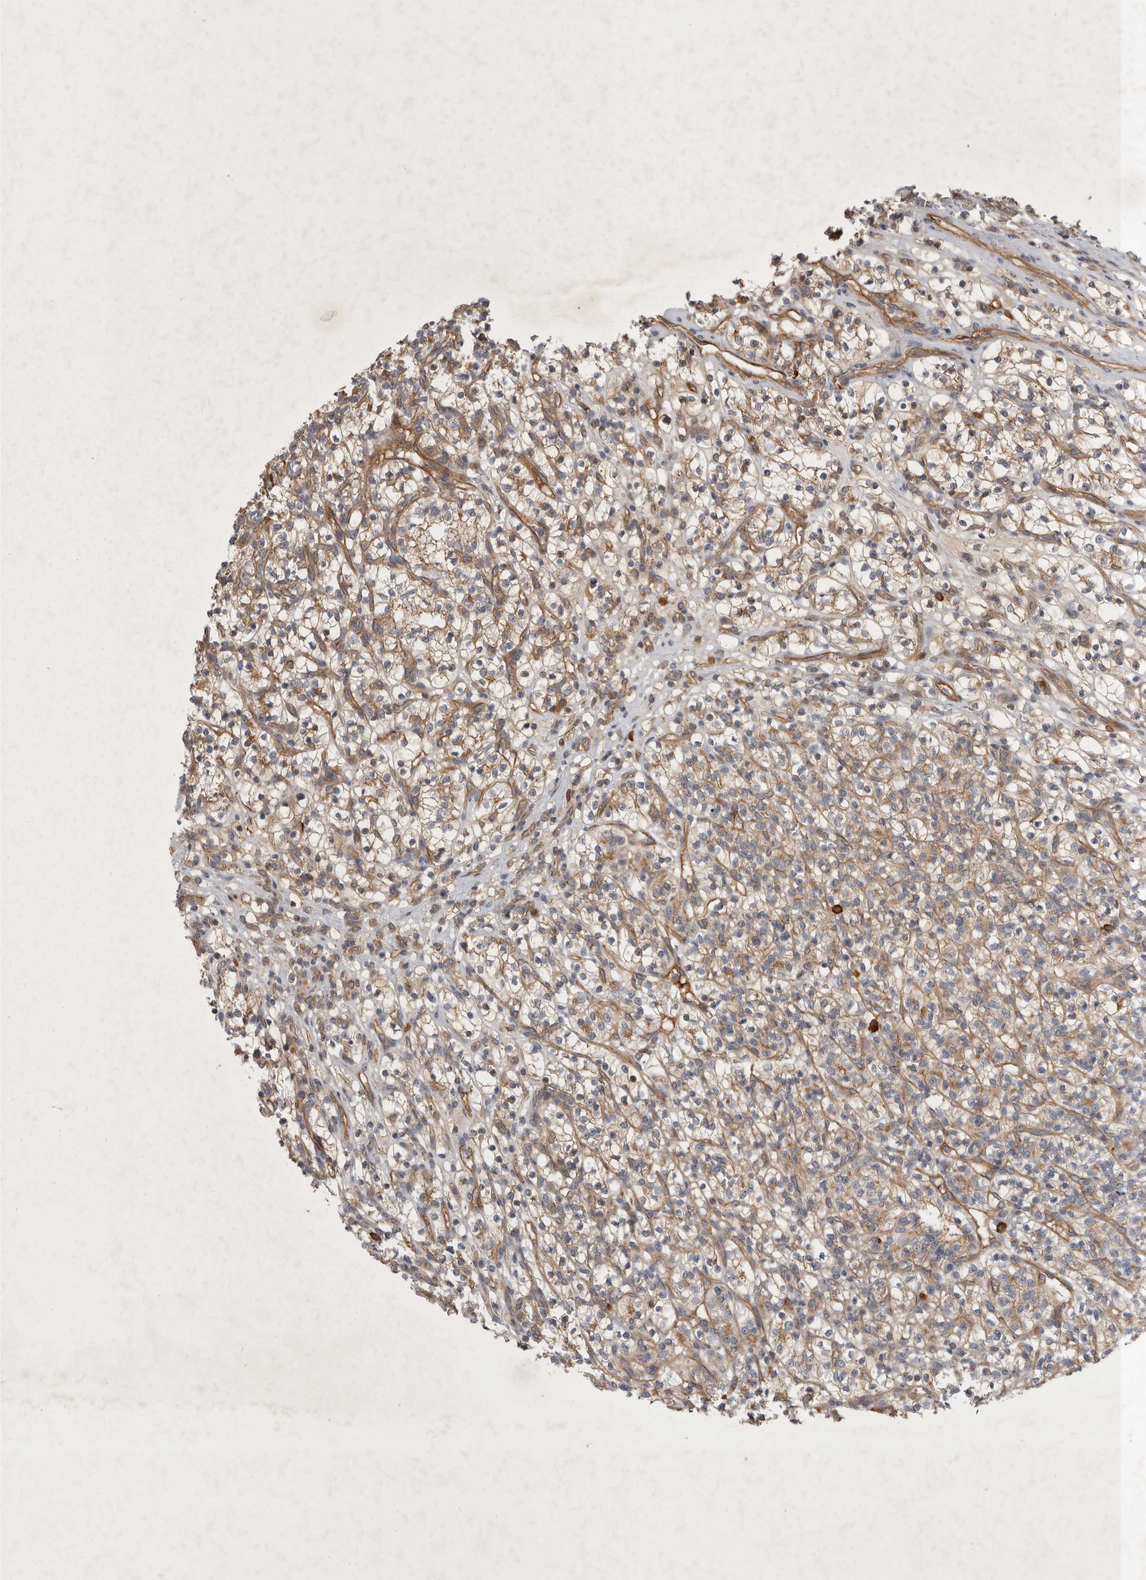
{"staining": {"intensity": "weak", "quantity": "<25%", "location": "cytoplasmic/membranous"}, "tissue": "renal cancer", "cell_type": "Tumor cells", "image_type": "cancer", "snomed": [{"axis": "morphology", "description": "Adenocarcinoma, NOS"}, {"axis": "topography", "description": "Kidney"}], "caption": "This micrograph is of adenocarcinoma (renal) stained with IHC to label a protein in brown with the nuclei are counter-stained blue. There is no staining in tumor cells.", "gene": "MLPH", "patient": {"sex": "female", "age": 57}}